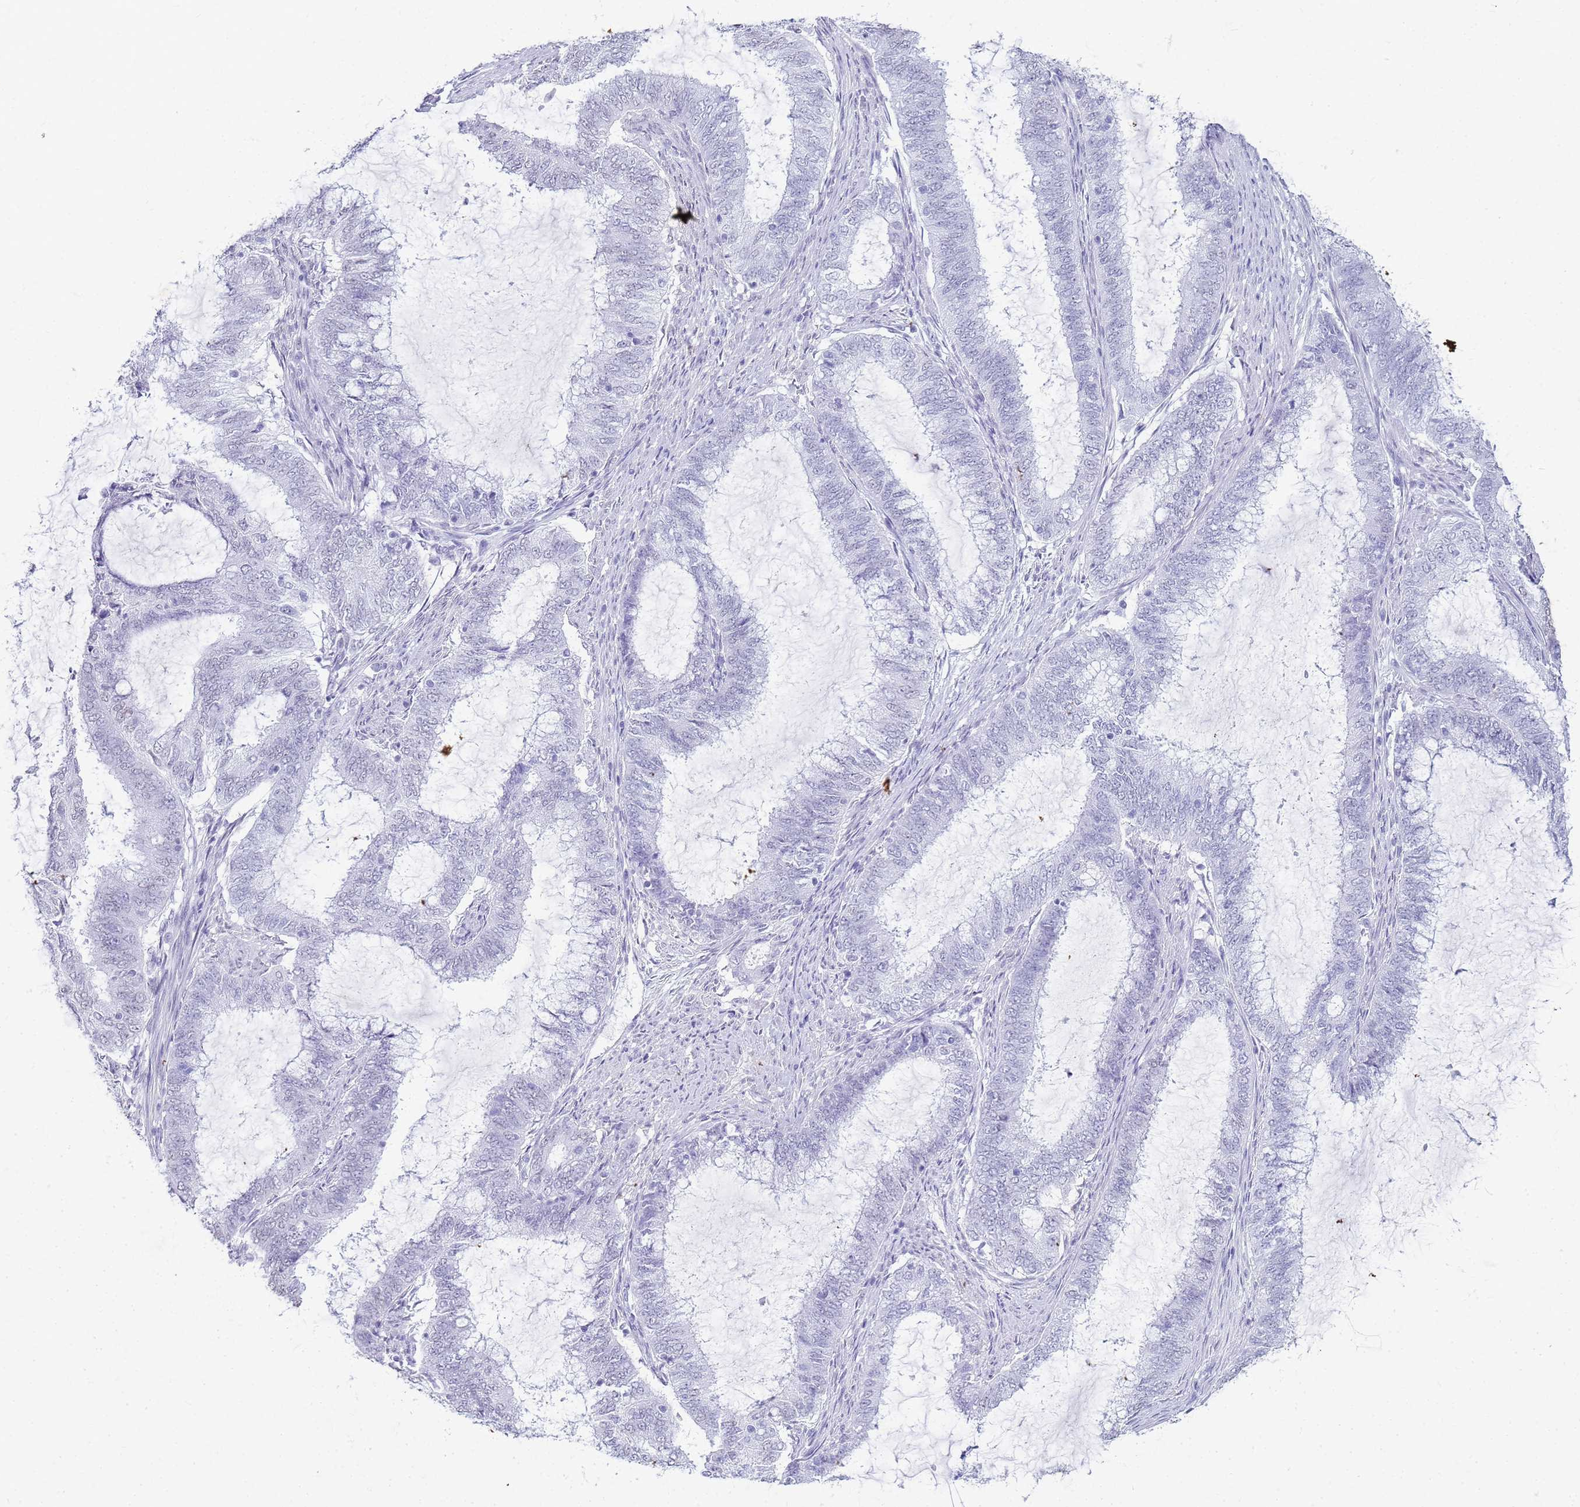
{"staining": {"intensity": "negative", "quantity": "none", "location": "none"}, "tissue": "endometrial cancer", "cell_type": "Tumor cells", "image_type": "cancer", "snomed": [{"axis": "morphology", "description": "Adenocarcinoma, NOS"}, {"axis": "topography", "description": "Endometrium"}], "caption": "Tumor cells show no significant protein staining in endometrial cancer.", "gene": "SLC7A9", "patient": {"sex": "female", "age": 51}}